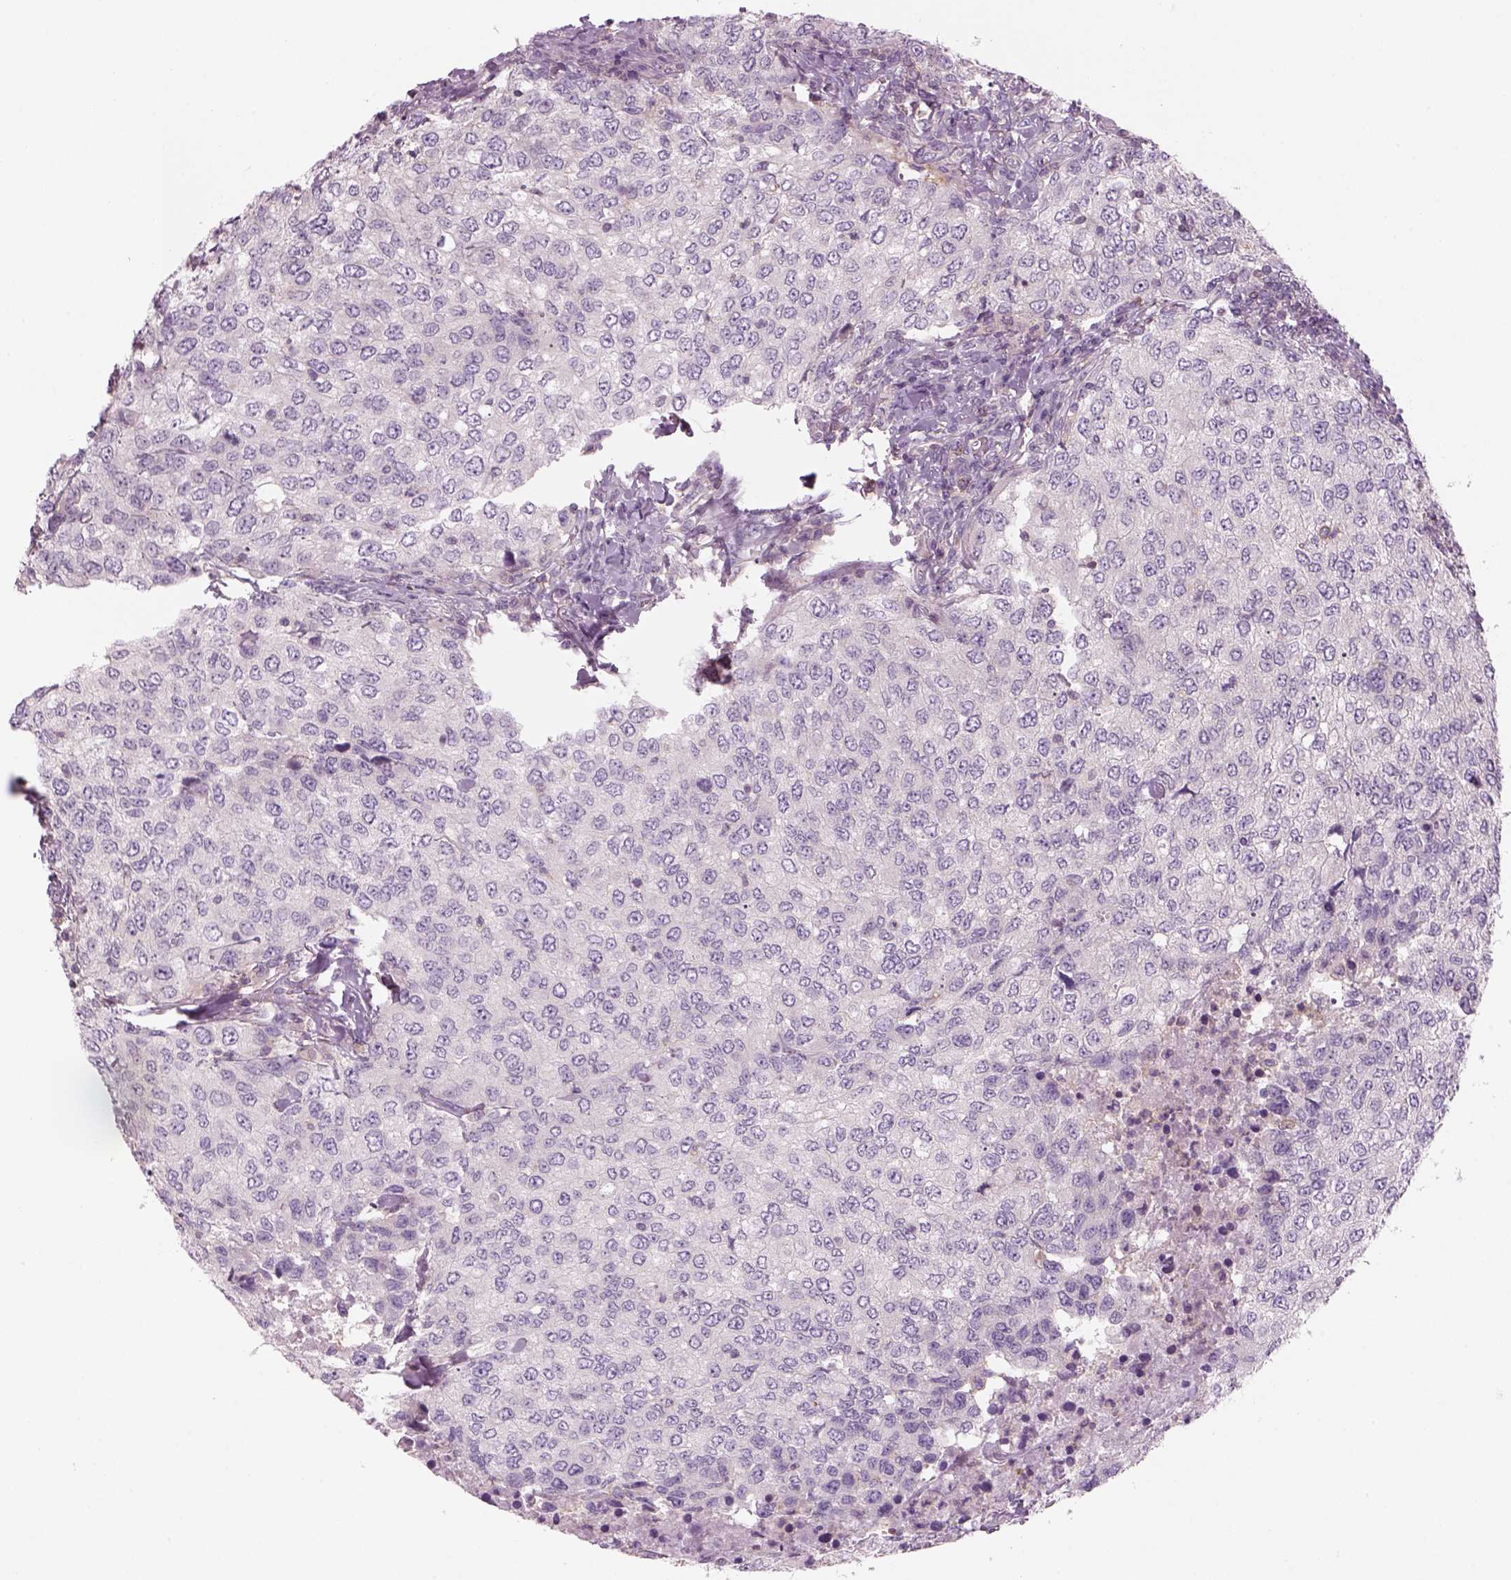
{"staining": {"intensity": "negative", "quantity": "none", "location": "none"}, "tissue": "urothelial cancer", "cell_type": "Tumor cells", "image_type": "cancer", "snomed": [{"axis": "morphology", "description": "Urothelial carcinoma, High grade"}, {"axis": "topography", "description": "Urinary bladder"}], "caption": "Protein analysis of urothelial cancer demonstrates no significant expression in tumor cells.", "gene": "SLC1A7", "patient": {"sex": "female", "age": 78}}